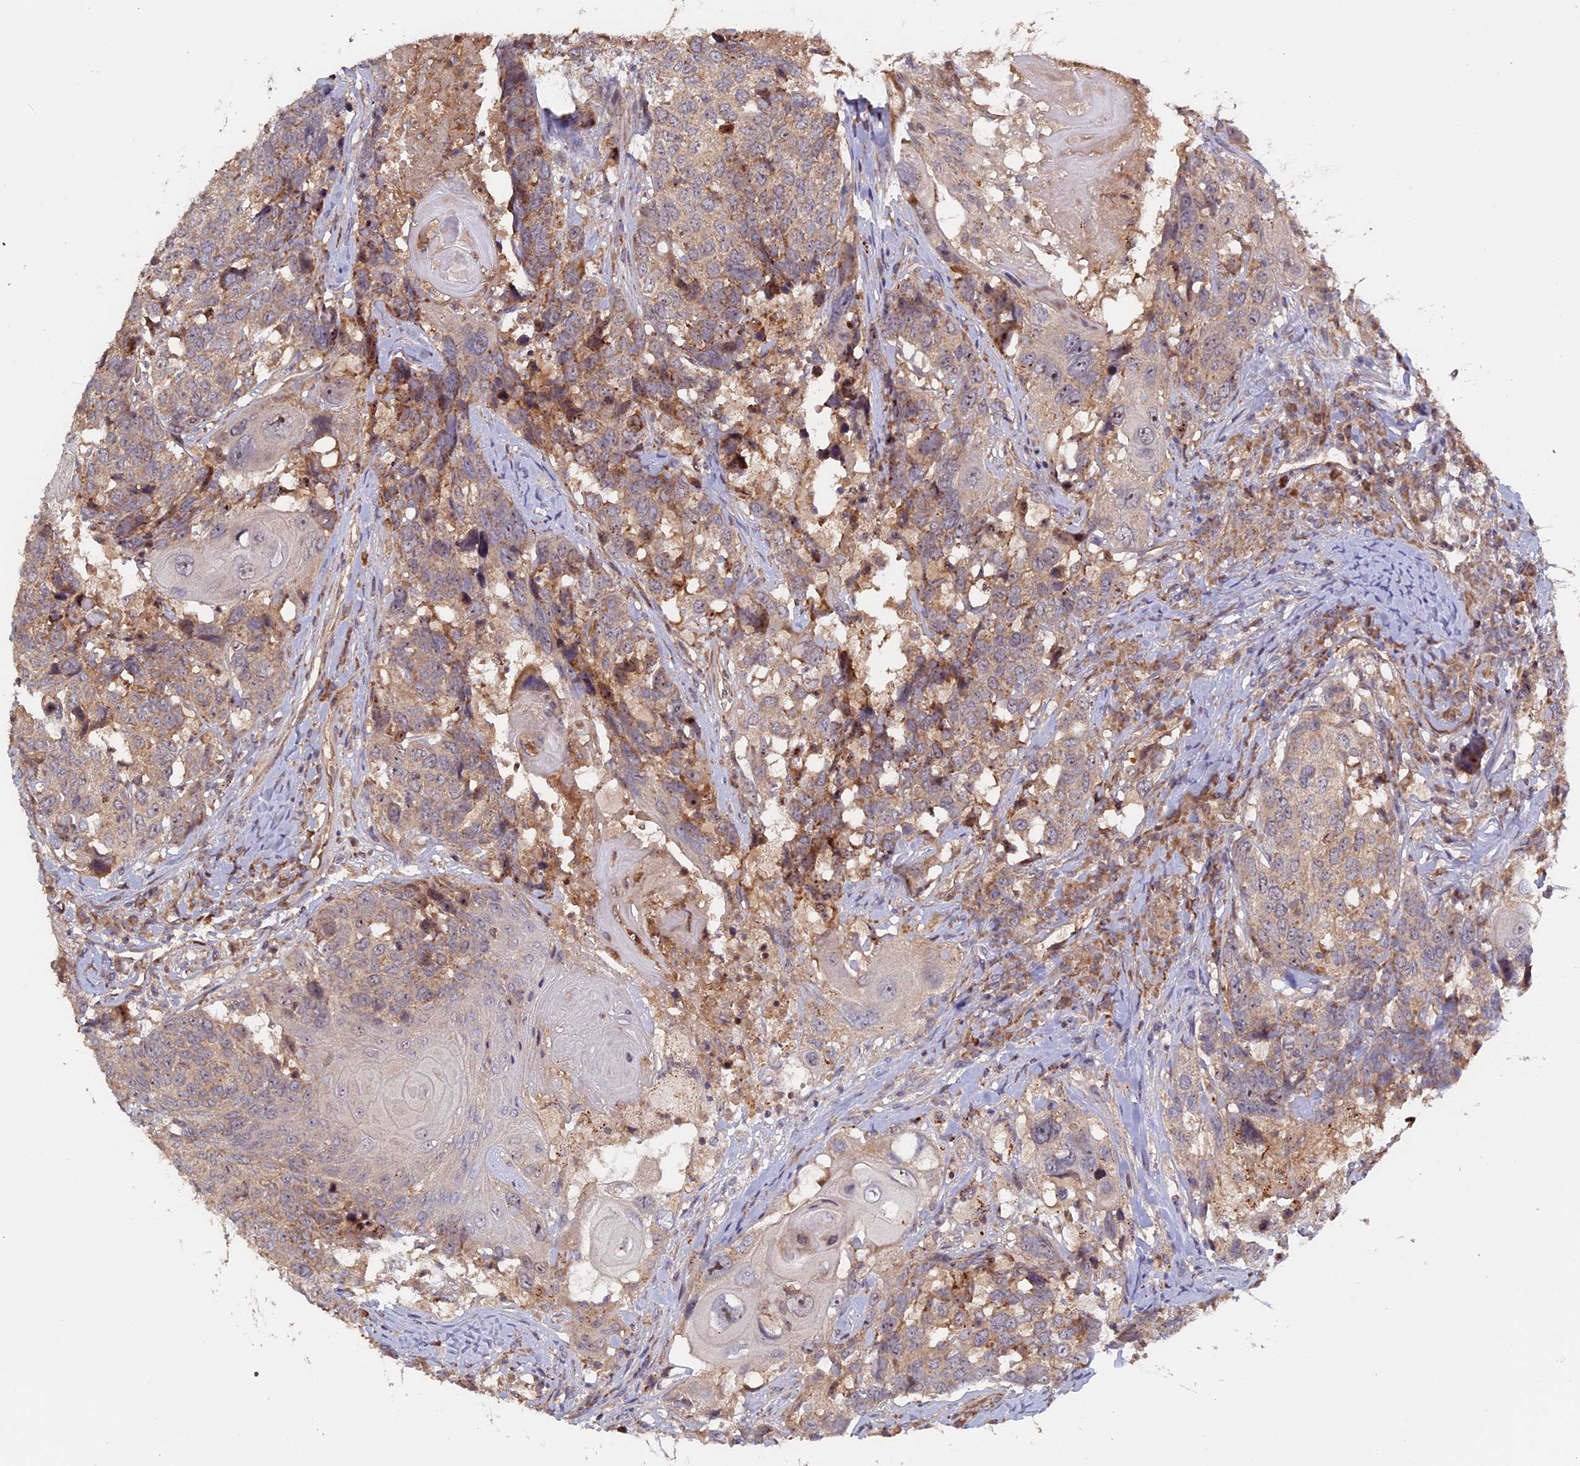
{"staining": {"intensity": "weak", "quantity": ">75%", "location": "cytoplasmic/membranous"}, "tissue": "head and neck cancer", "cell_type": "Tumor cells", "image_type": "cancer", "snomed": [{"axis": "morphology", "description": "Squamous cell carcinoma, NOS"}, {"axis": "topography", "description": "Head-Neck"}], "caption": "Protein staining by IHC exhibits weak cytoplasmic/membranous staining in approximately >75% of tumor cells in squamous cell carcinoma (head and neck). Nuclei are stained in blue.", "gene": "FERMT1", "patient": {"sex": "male", "age": 66}}